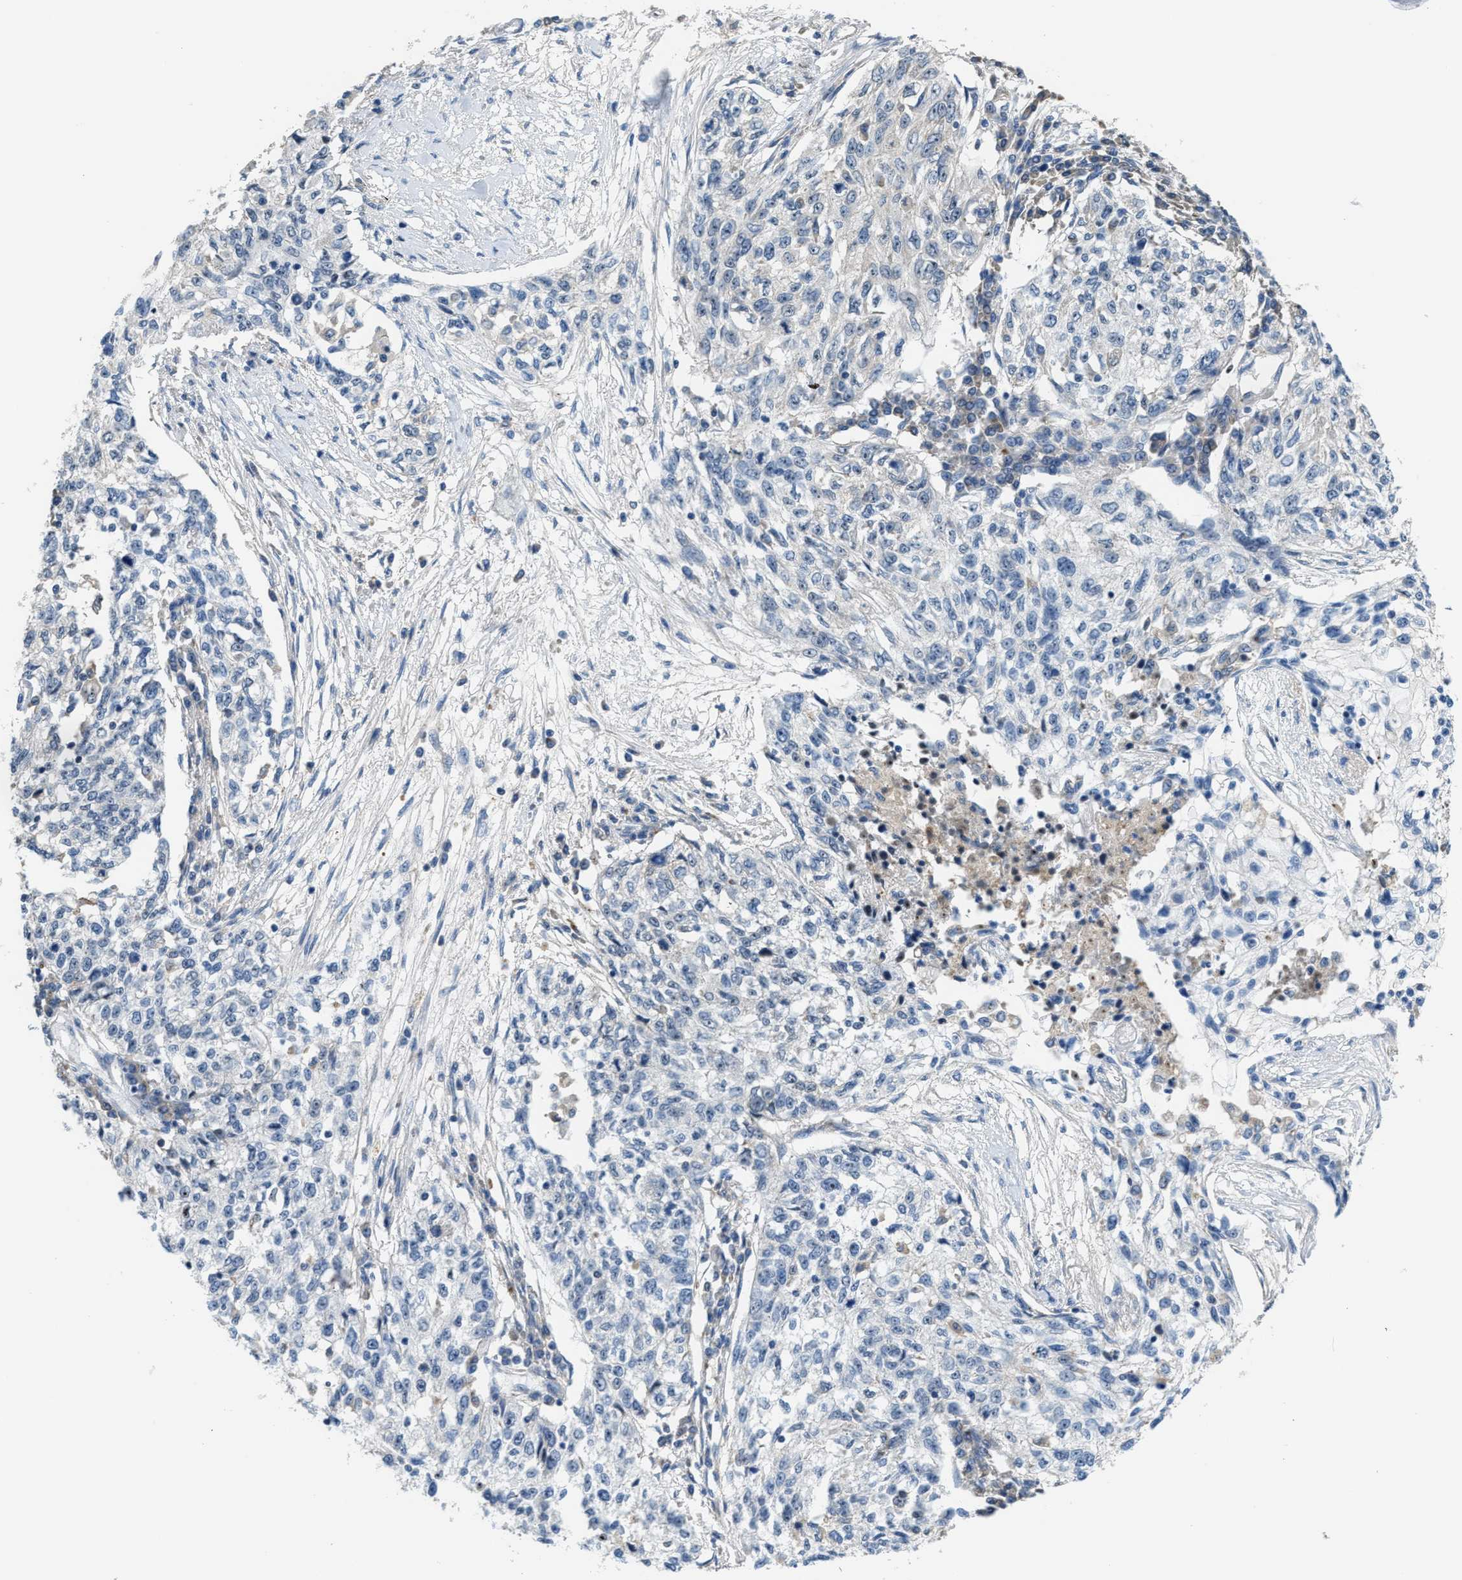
{"staining": {"intensity": "negative", "quantity": "none", "location": "none"}, "tissue": "cervical cancer", "cell_type": "Tumor cells", "image_type": "cancer", "snomed": [{"axis": "morphology", "description": "Squamous cell carcinoma, NOS"}, {"axis": "topography", "description": "Cervix"}], "caption": "High power microscopy micrograph of an IHC photomicrograph of cervical cancer, revealing no significant positivity in tumor cells.", "gene": "ZNF783", "patient": {"sex": "female", "age": 57}}